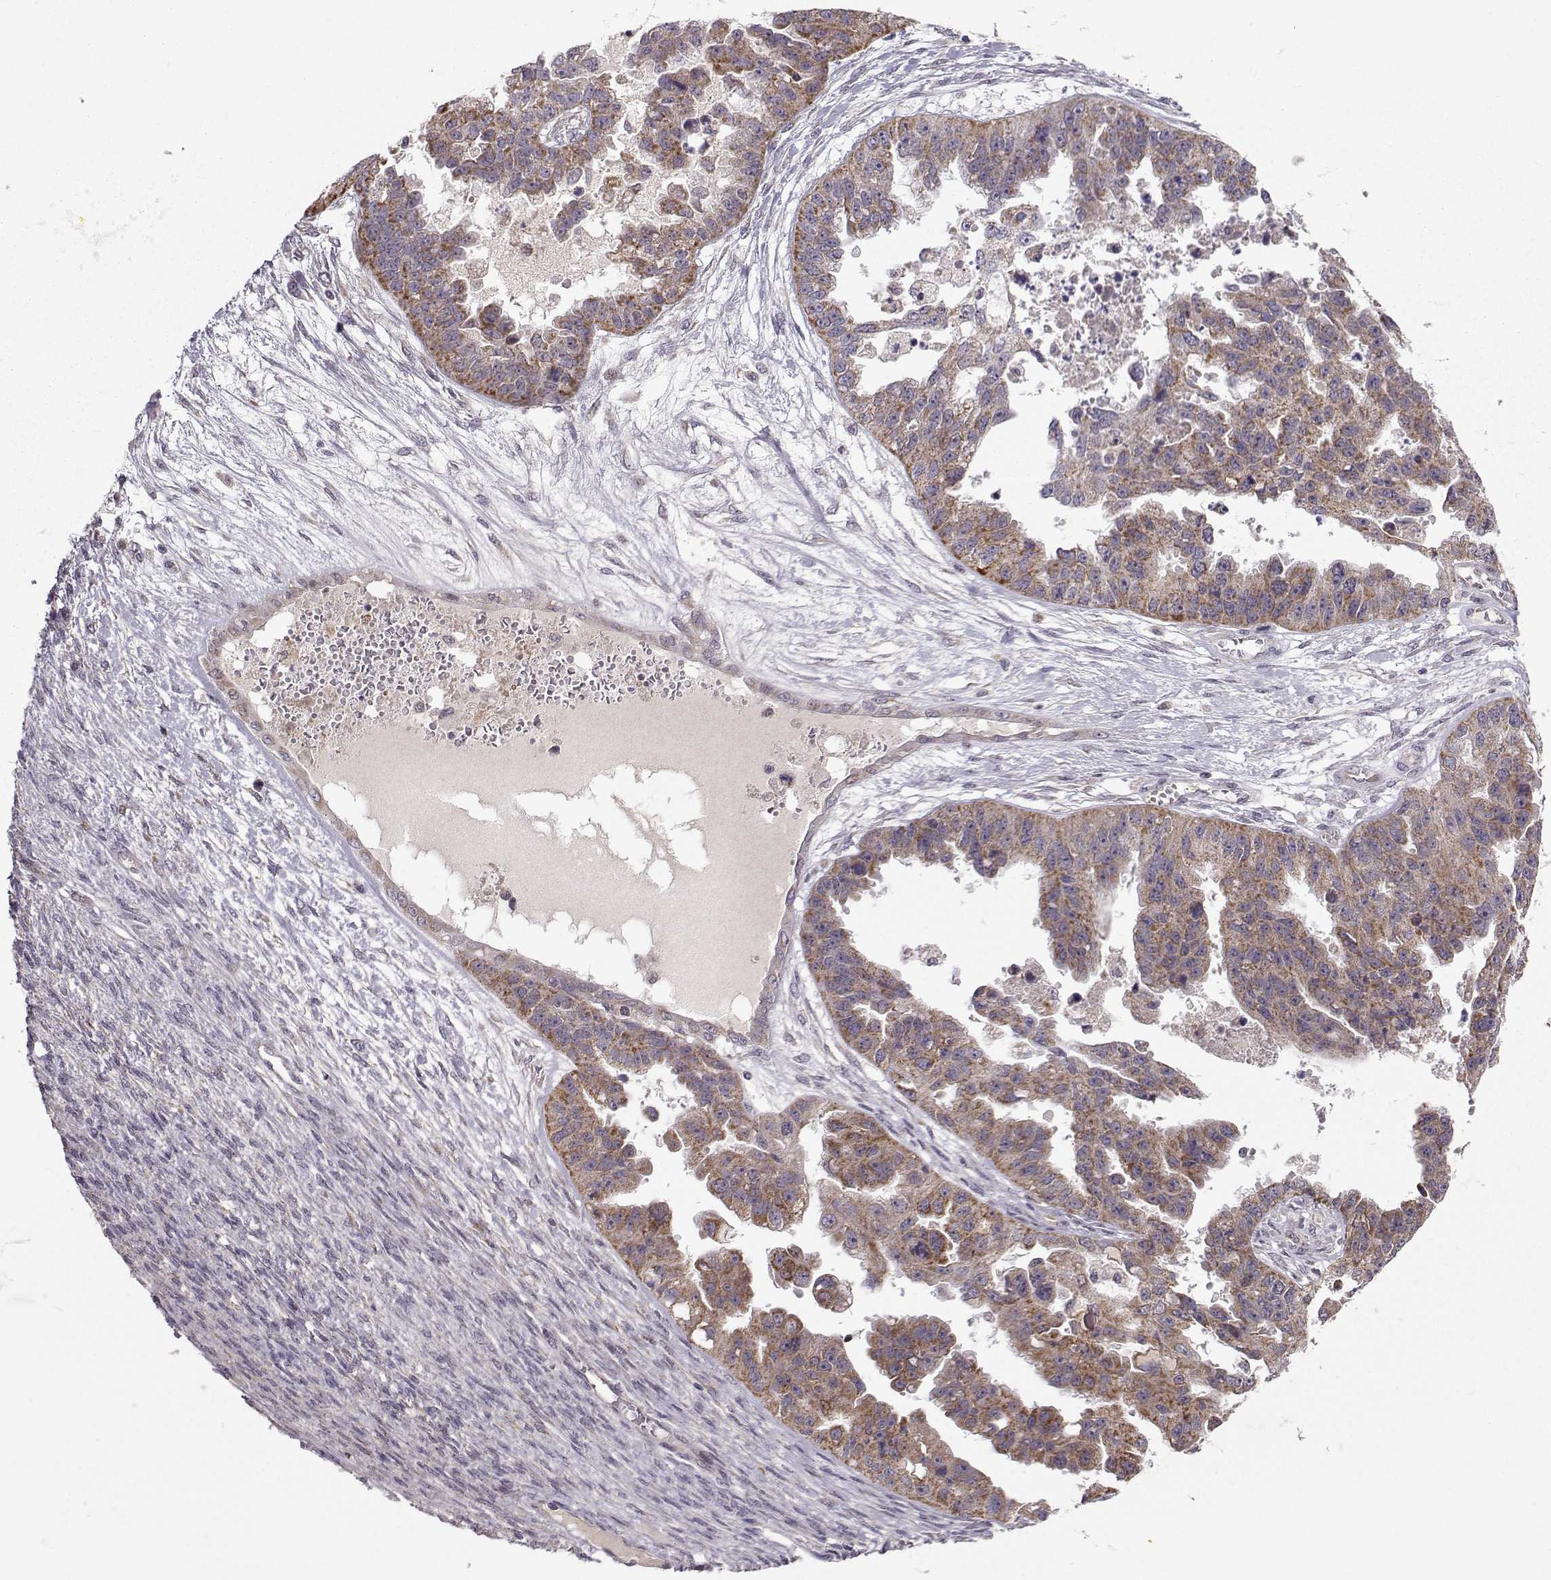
{"staining": {"intensity": "strong", "quantity": "25%-75%", "location": "cytoplasmic/membranous"}, "tissue": "ovarian cancer", "cell_type": "Tumor cells", "image_type": "cancer", "snomed": [{"axis": "morphology", "description": "Cystadenocarcinoma, serous, NOS"}, {"axis": "topography", "description": "Ovary"}], "caption": "A high amount of strong cytoplasmic/membranous expression is identified in about 25%-75% of tumor cells in serous cystadenocarcinoma (ovarian) tissue. The staining is performed using DAB (3,3'-diaminobenzidine) brown chromogen to label protein expression. The nuclei are counter-stained blue using hematoxylin.", "gene": "NECAB3", "patient": {"sex": "female", "age": 58}}